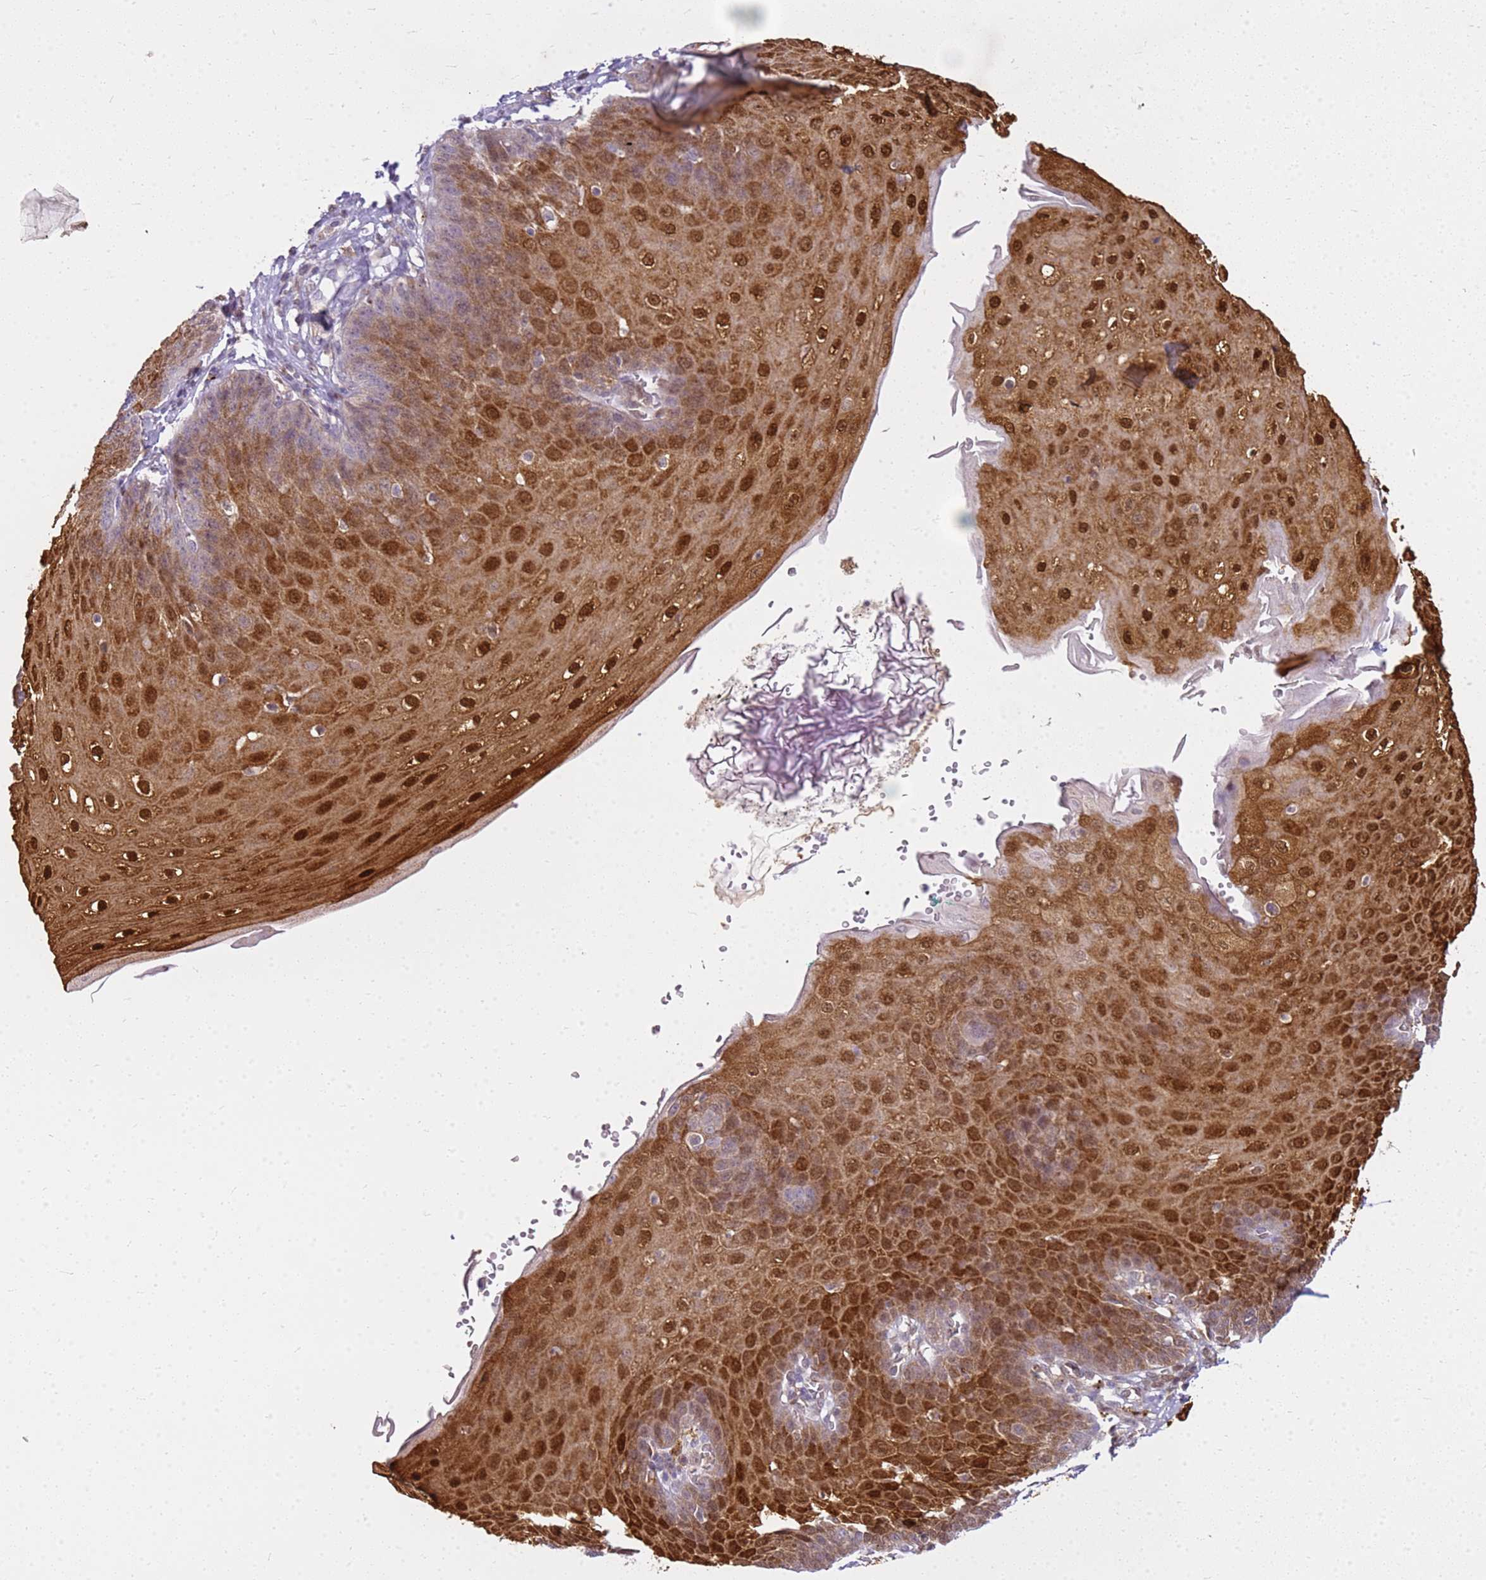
{"staining": {"intensity": "strong", "quantity": ">75%", "location": "cytoplasmic/membranous,nuclear"}, "tissue": "esophagus", "cell_type": "Squamous epithelial cells", "image_type": "normal", "snomed": [{"axis": "morphology", "description": "Normal tissue, NOS"}, {"axis": "topography", "description": "Esophagus"}], "caption": "High-magnification brightfield microscopy of normal esophagus stained with DAB (3,3'-diaminobenzidine) (brown) and counterstained with hematoxylin (blue). squamous epithelial cells exhibit strong cytoplasmic/membranous,nuclear staining is present in approximately>75% of cells.", "gene": "CSTA", "patient": {"sex": "male", "age": 71}}